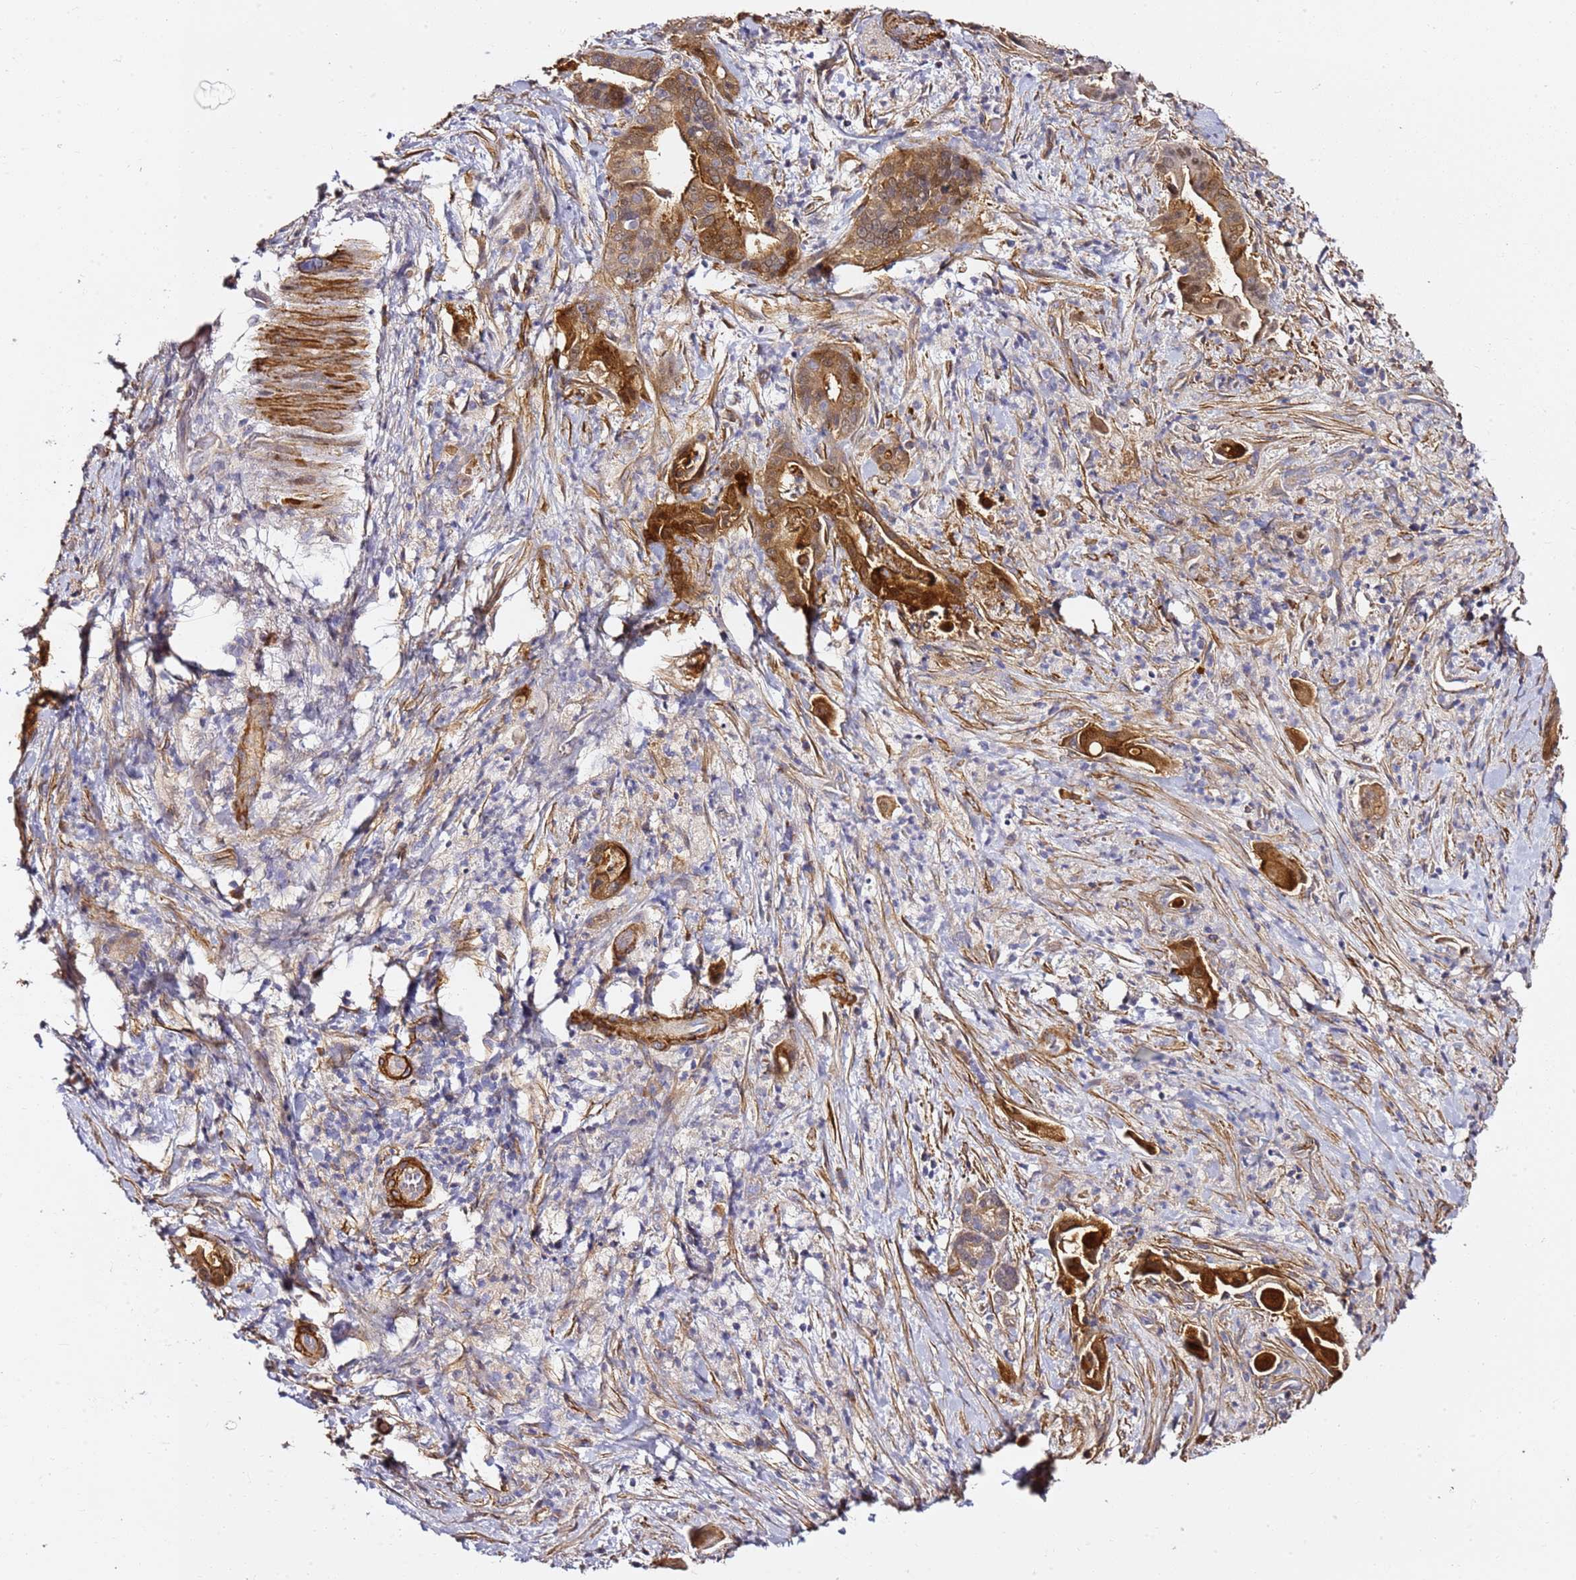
{"staining": {"intensity": "moderate", "quantity": ">75%", "location": "cytoplasmic/membranous,nuclear"}, "tissue": "pancreatic cancer", "cell_type": "Tumor cells", "image_type": "cancer", "snomed": [{"axis": "morphology", "description": "Adenocarcinoma, NOS"}, {"axis": "topography", "description": "Pancreas"}], "caption": "Protein expression analysis of adenocarcinoma (pancreatic) demonstrates moderate cytoplasmic/membranous and nuclear staining in approximately >75% of tumor cells.", "gene": "EPS8L1", "patient": {"sex": "female", "age": 77}}